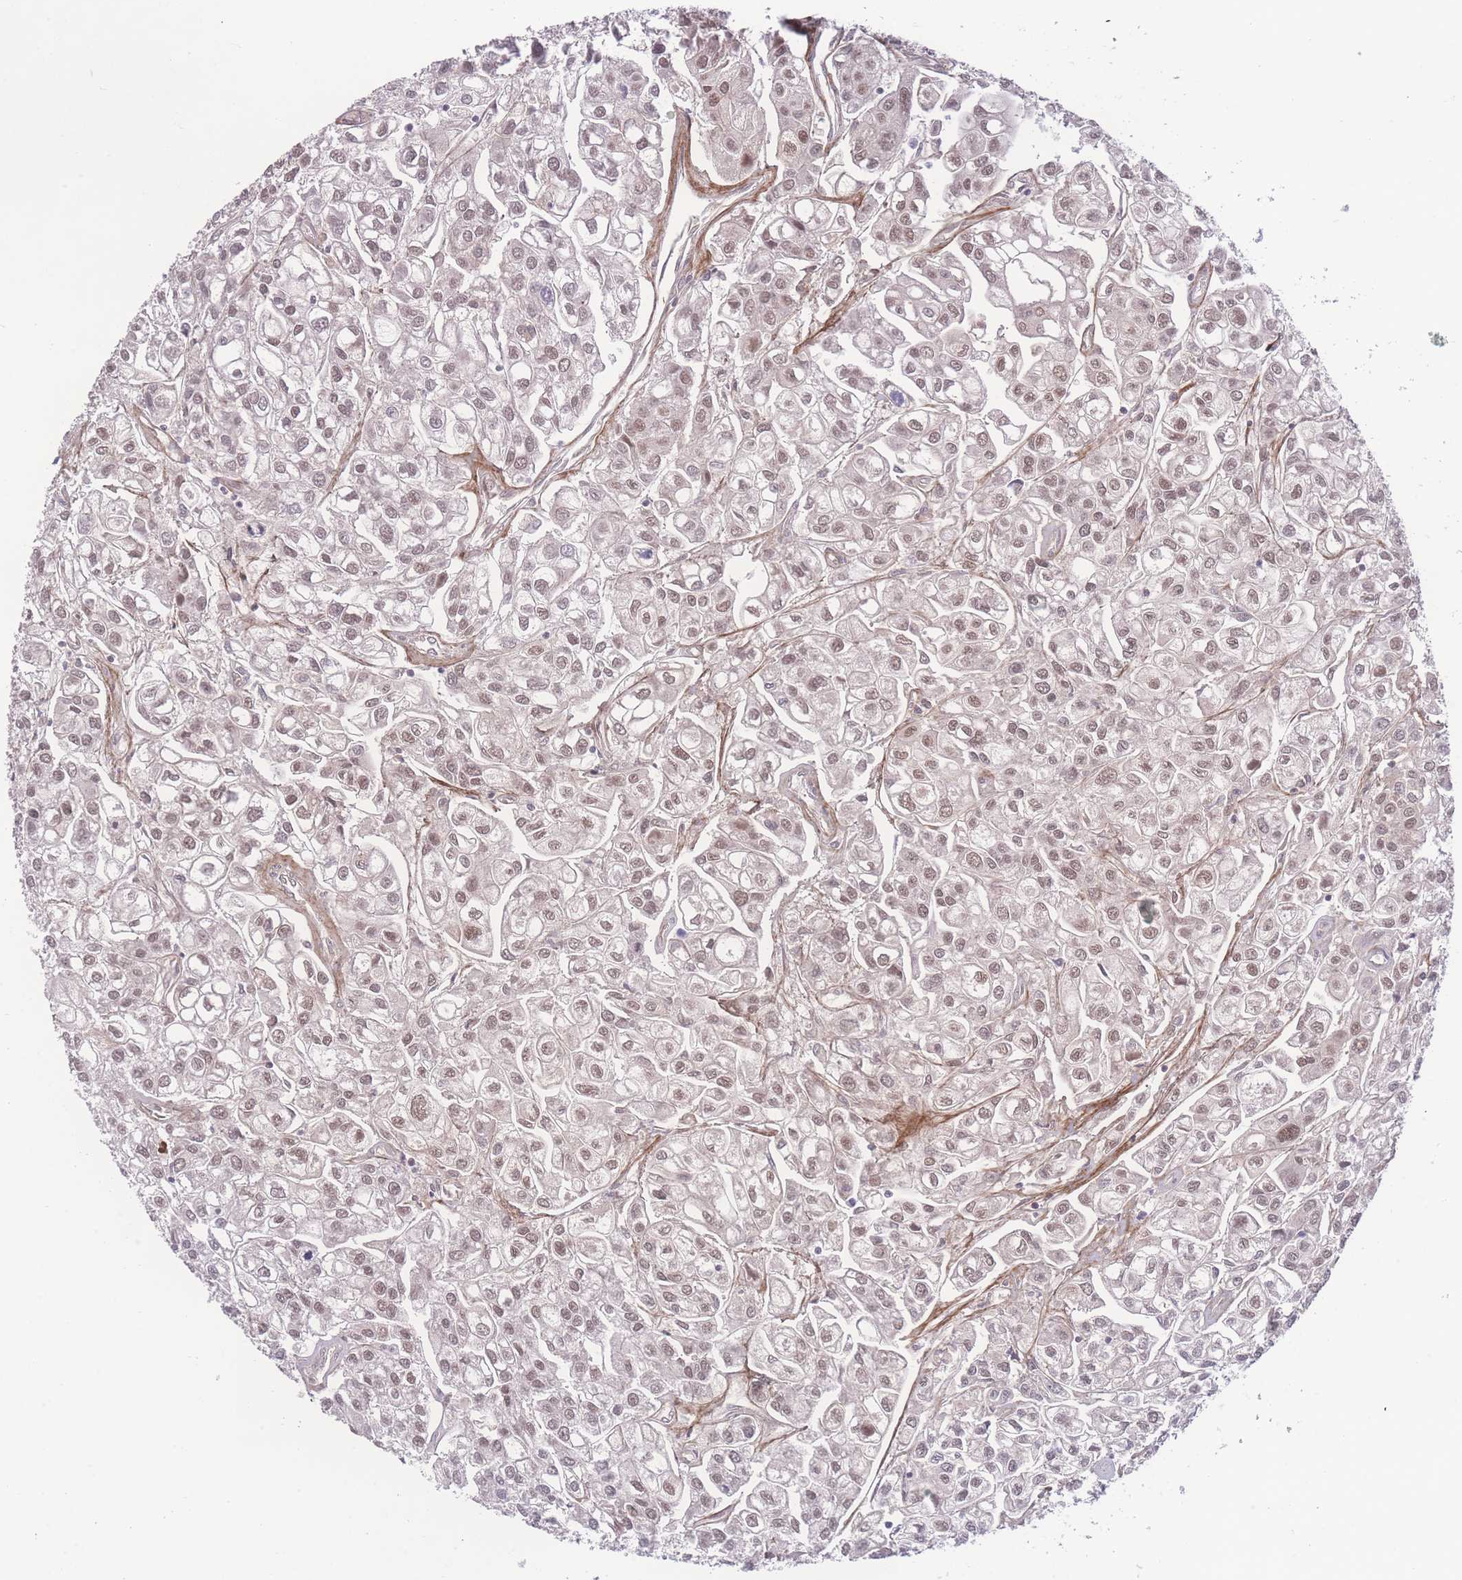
{"staining": {"intensity": "weak", "quantity": ">75%", "location": "nuclear"}, "tissue": "urothelial cancer", "cell_type": "Tumor cells", "image_type": "cancer", "snomed": [{"axis": "morphology", "description": "Urothelial carcinoma, High grade"}, {"axis": "topography", "description": "Urinary bladder"}], "caption": "Urothelial cancer stained with immunohistochemistry shows weak nuclear staining in about >75% of tumor cells.", "gene": "RAVER1", "patient": {"sex": "male", "age": 67}}